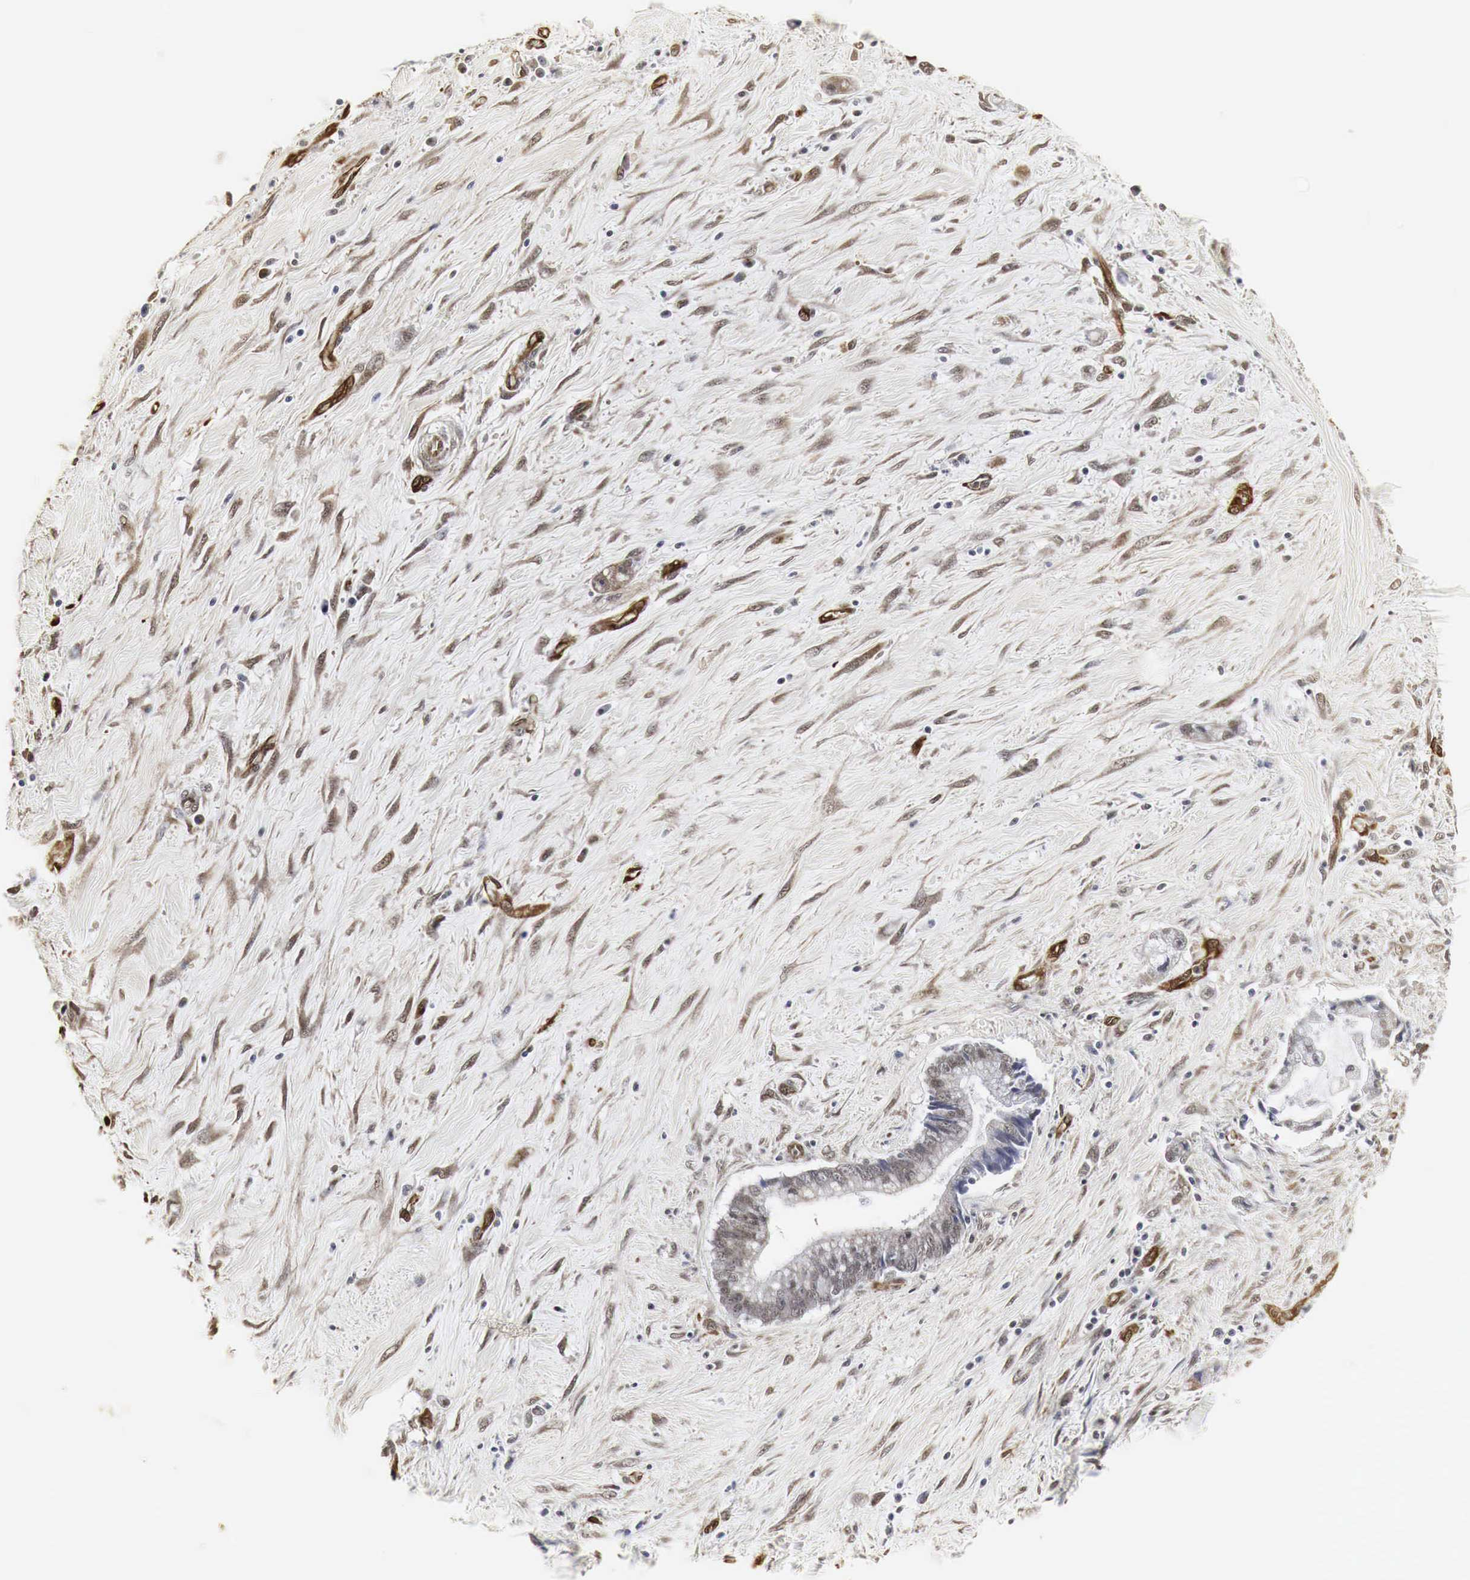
{"staining": {"intensity": "weak", "quantity": "<25%", "location": "cytoplasmic/membranous"}, "tissue": "liver cancer", "cell_type": "Tumor cells", "image_type": "cancer", "snomed": [{"axis": "morphology", "description": "Cholangiocarcinoma"}, {"axis": "topography", "description": "Liver"}], "caption": "The histopathology image reveals no staining of tumor cells in liver cancer (cholangiocarcinoma).", "gene": "SPIN1", "patient": {"sex": "male", "age": 57}}